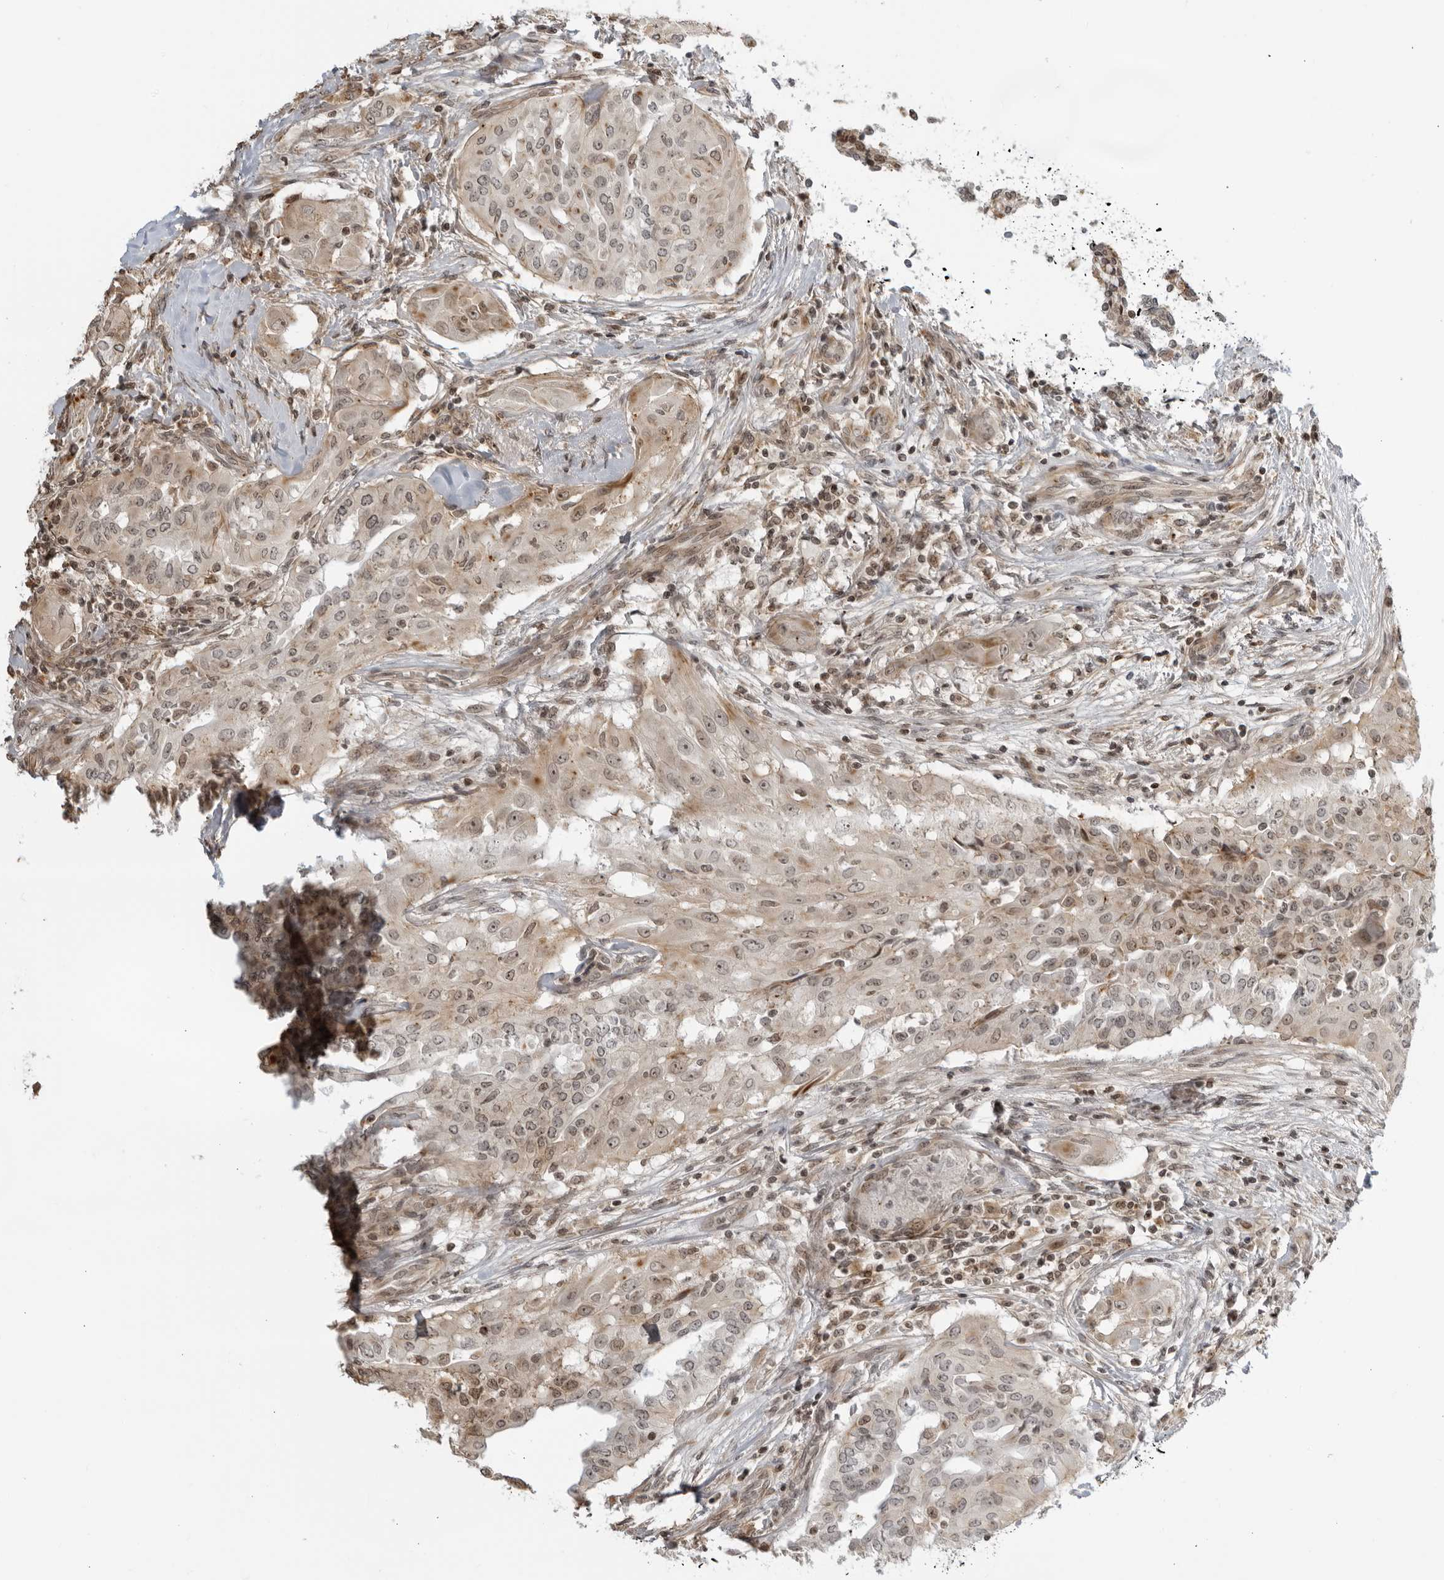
{"staining": {"intensity": "weak", "quantity": ">75%", "location": "cytoplasmic/membranous,nuclear"}, "tissue": "thyroid cancer", "cell_type": "Tumor cells", "image_type": "cancer", "snomed": [{"axis": "morphology", "description": "Papillary adenocarcinoma, NOS"}, {"axis": "topography", "description": "Thyroid gland"}], "caption": "Immunohistochemistry image of human papillary adenocarcinoma (thyroid) stained for a protein (brown), which shows low levels of weak cytoplasmic/membranous and nuclear expression in about >75% of tumor cells.", "gene": "TCF21", "patient": {"sex": "female", "age": 59}}